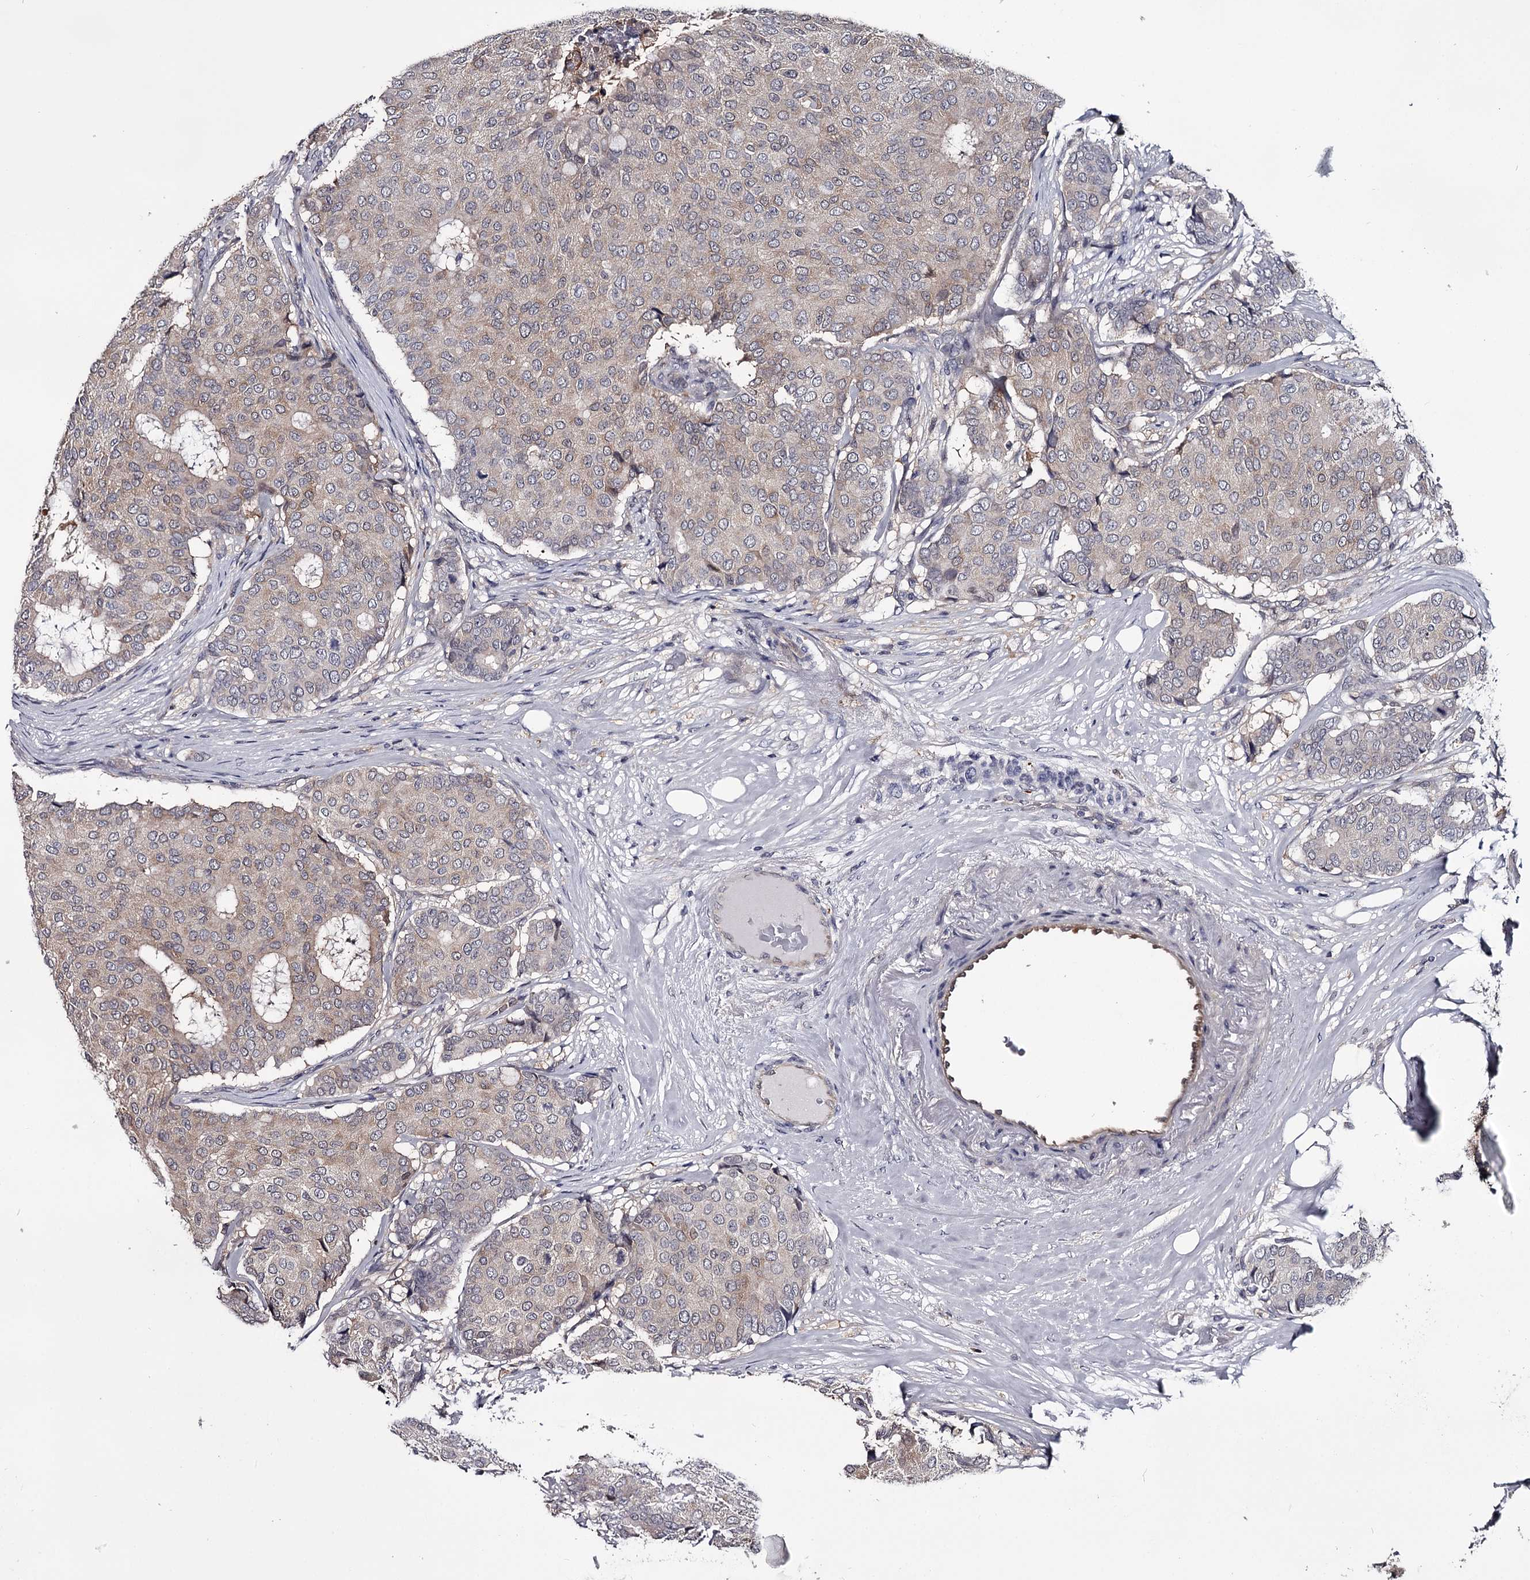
{"staining": {"intensity": "weak", "quantity": "25%-75%", "location": "cytoplasmic/membranous,nuclear"}, "tissue": "breast cancer", "cell_type": "Tumor cells", "image_type": "cancer", "snomed": [{"axis": "morphology", "description": "Duct carcinoma"}, {"axis": "topography", "description": "Breast"}], "caption": "The micrograph demonstrates immunohistochemical staining of breast cancer (invasive ductal carcinoma). There is weak cytoplasmic/membranous and nuclear expression is present in about 25%-75% of tumor cells.", "gene": "GSTO1", "patient": {"sex": "female", "age": 75}}